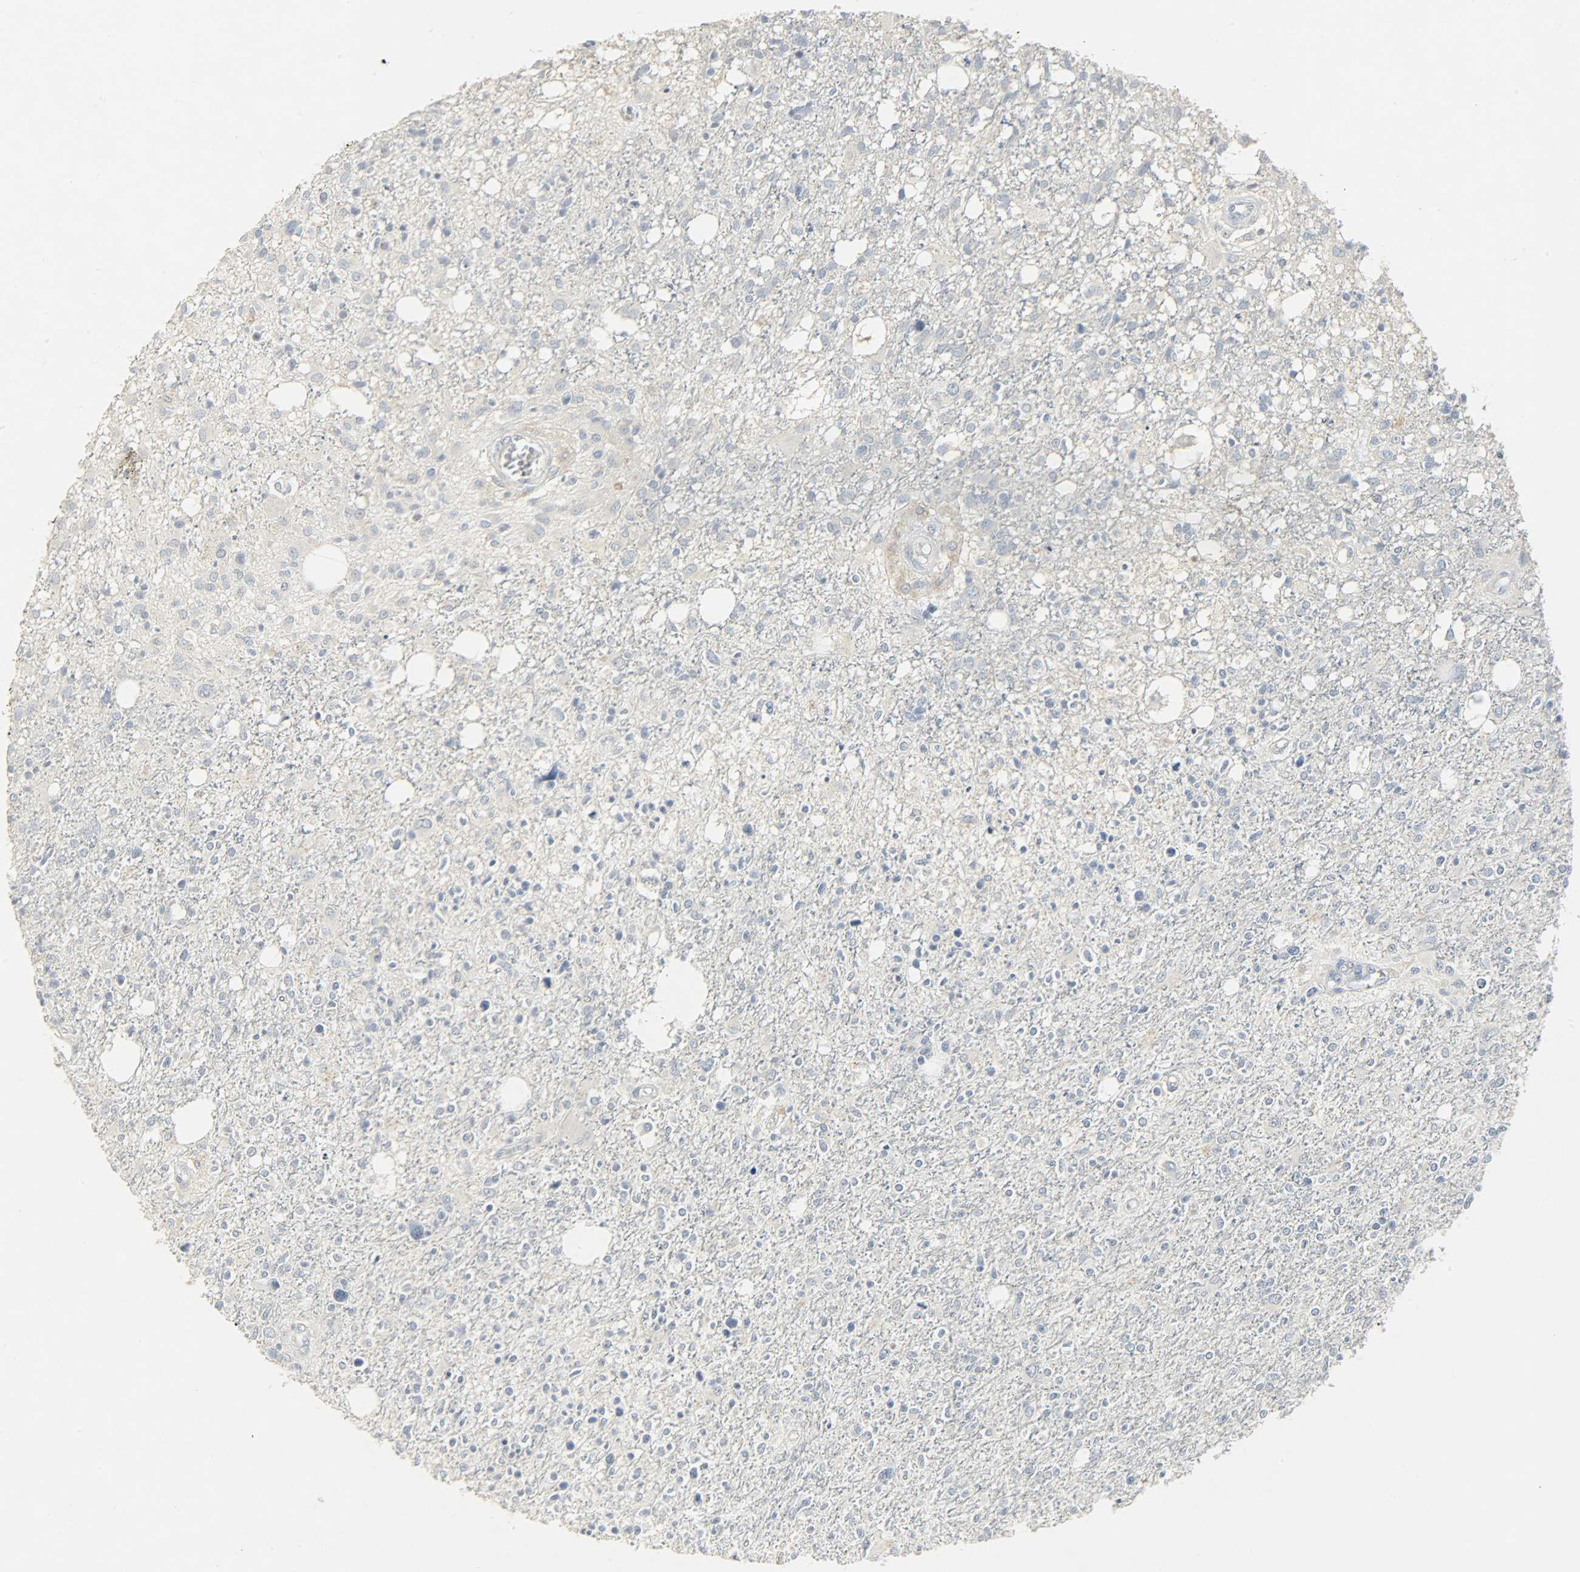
{"staining": {"intensity": "negative", "quantity": "none", "location": "none"}, "tissue": "glioma", "cell_type": "Tumor cells", "image_type": "cancer", "snomed": [{"axis": "morphology", "description": "Glioma, malignant, High grade"}, {"axis": "topography", "description": "Cerebral cortex"}], "caption": "This image is of glioma stained with immunohistochemistry (IHC) to label a protein in brown with the nuclei are counter-stained blue. There is no positivity in tumor cells.", "gene": "CAMK4", "patient": {"sex": "male", "age": 76}}